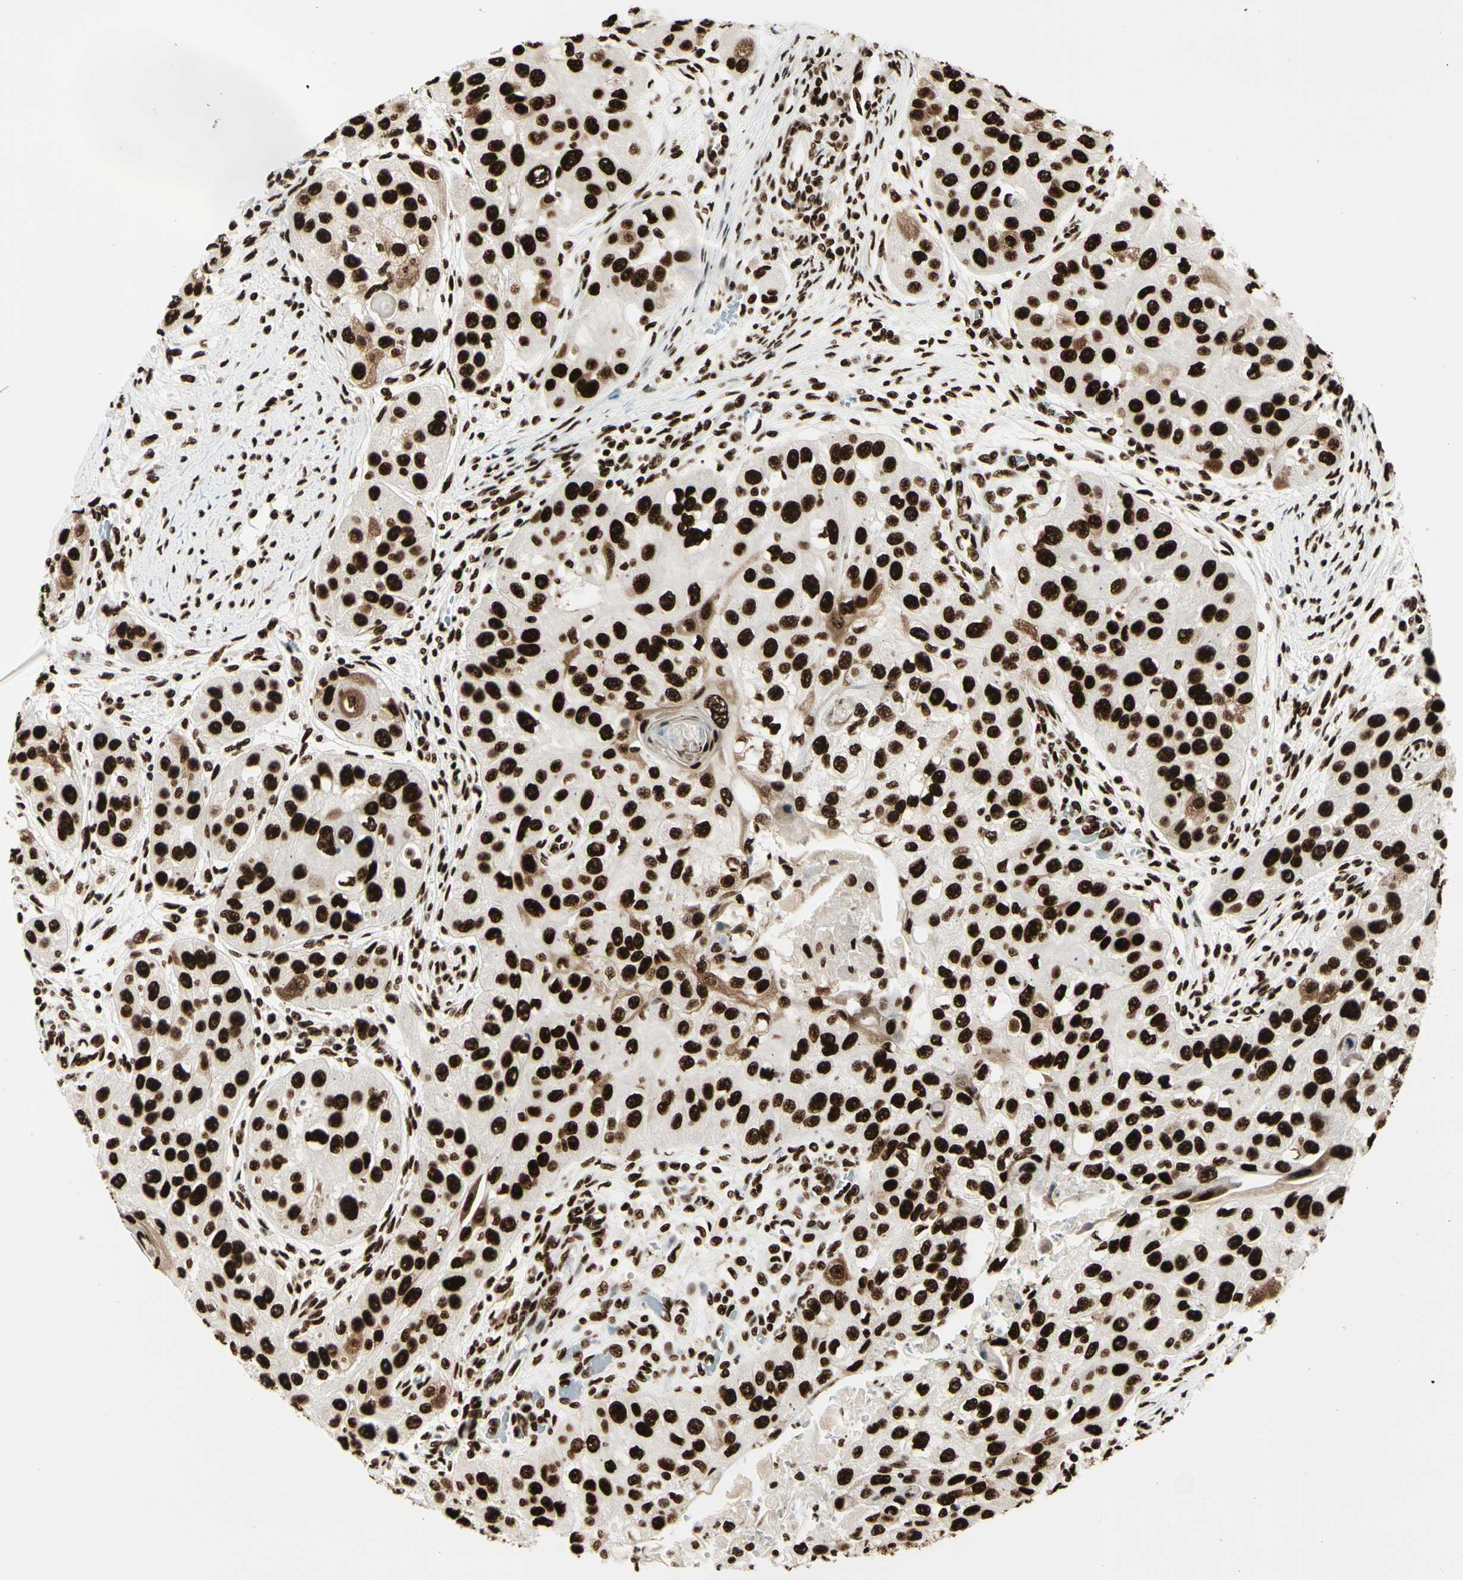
{"staining": {"intensity": "strong", "quantity": ">75%", "location": "nuclear"}, "tissue": "head and neck cancer", "cell_type": "Tumor cells", "image_type": "cancer", "snomed": [{"axis": "morphology", "description": "Normal tissue, NOS"}, {"axis": "morphology", "description": "Squamous cell carcinoma, NOS"}, {"axis": "topography", "description": "Skeletal muscle"}, {"axis": "topography", "description": "Head-Neck"}], "caption": "Immunohistochemical staining of head and neck cancer demonstrates high levels of strong nuclear expression in about >75% of tumor cells.", "gene": "CCAR1", "patient": {"sex": "male", "age": 51}}